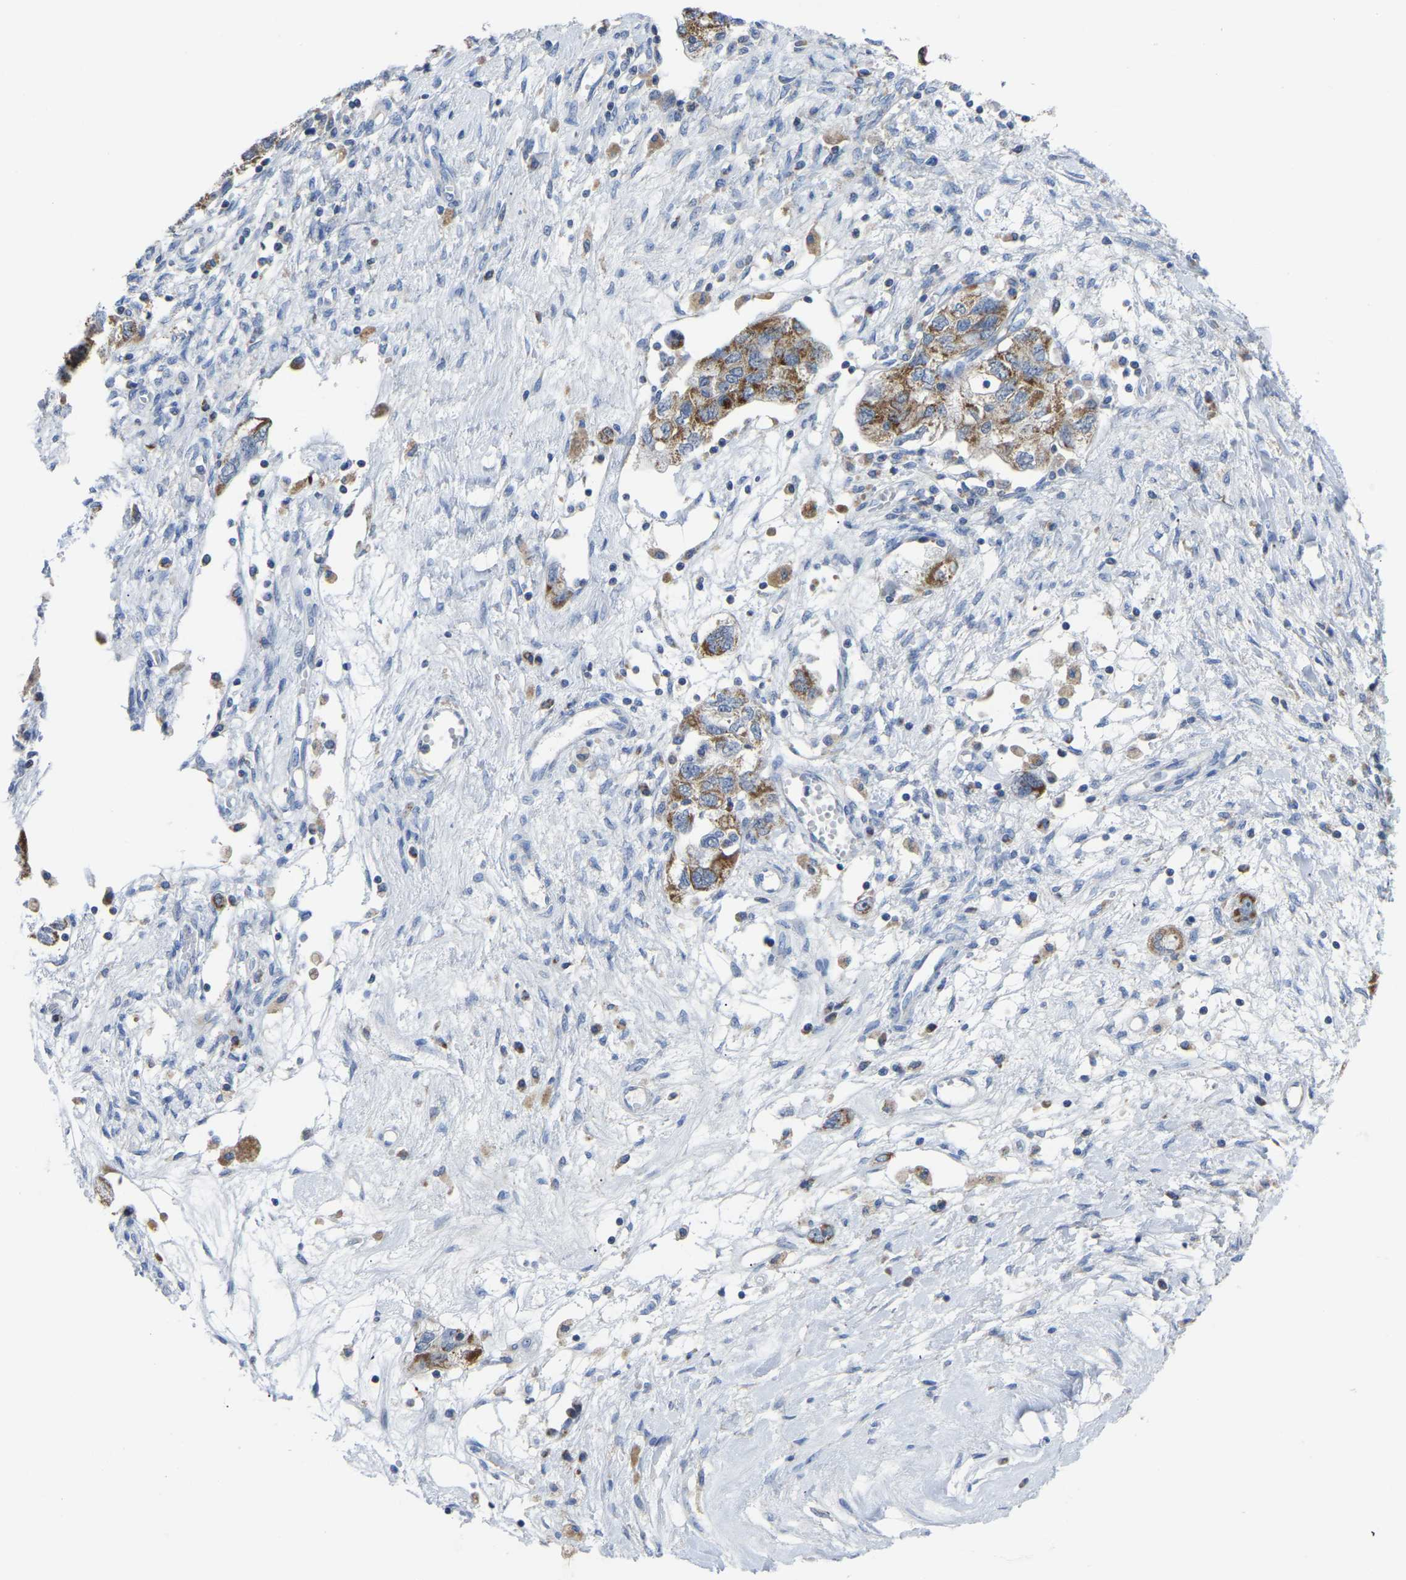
{"staining": {"intensity": "moderate", "quantity": ">75%", "location": "cytoplasmic/membranous"}, "tissue": "ovarian cancer", "cell_type": "Tumor cells", "image_type": "cancer", "snomed": [{"axis": "morphology", "description": "Carcinoma, NOS"}, {"axis": "morphology", "description": "Cystadenocarcinoma, serous, NOS"}, {"axis": "topography", "description": "Ovary"}], "caption": "An IHC photomicrograph of tumor tissue is shown. Protein staining in brown labels moderate cytoplasmic/membranous positivity in ovarian carcinoma within tumor cells.", "gene": "ETFA", "patient": {"sex": "female", "age": 69}}